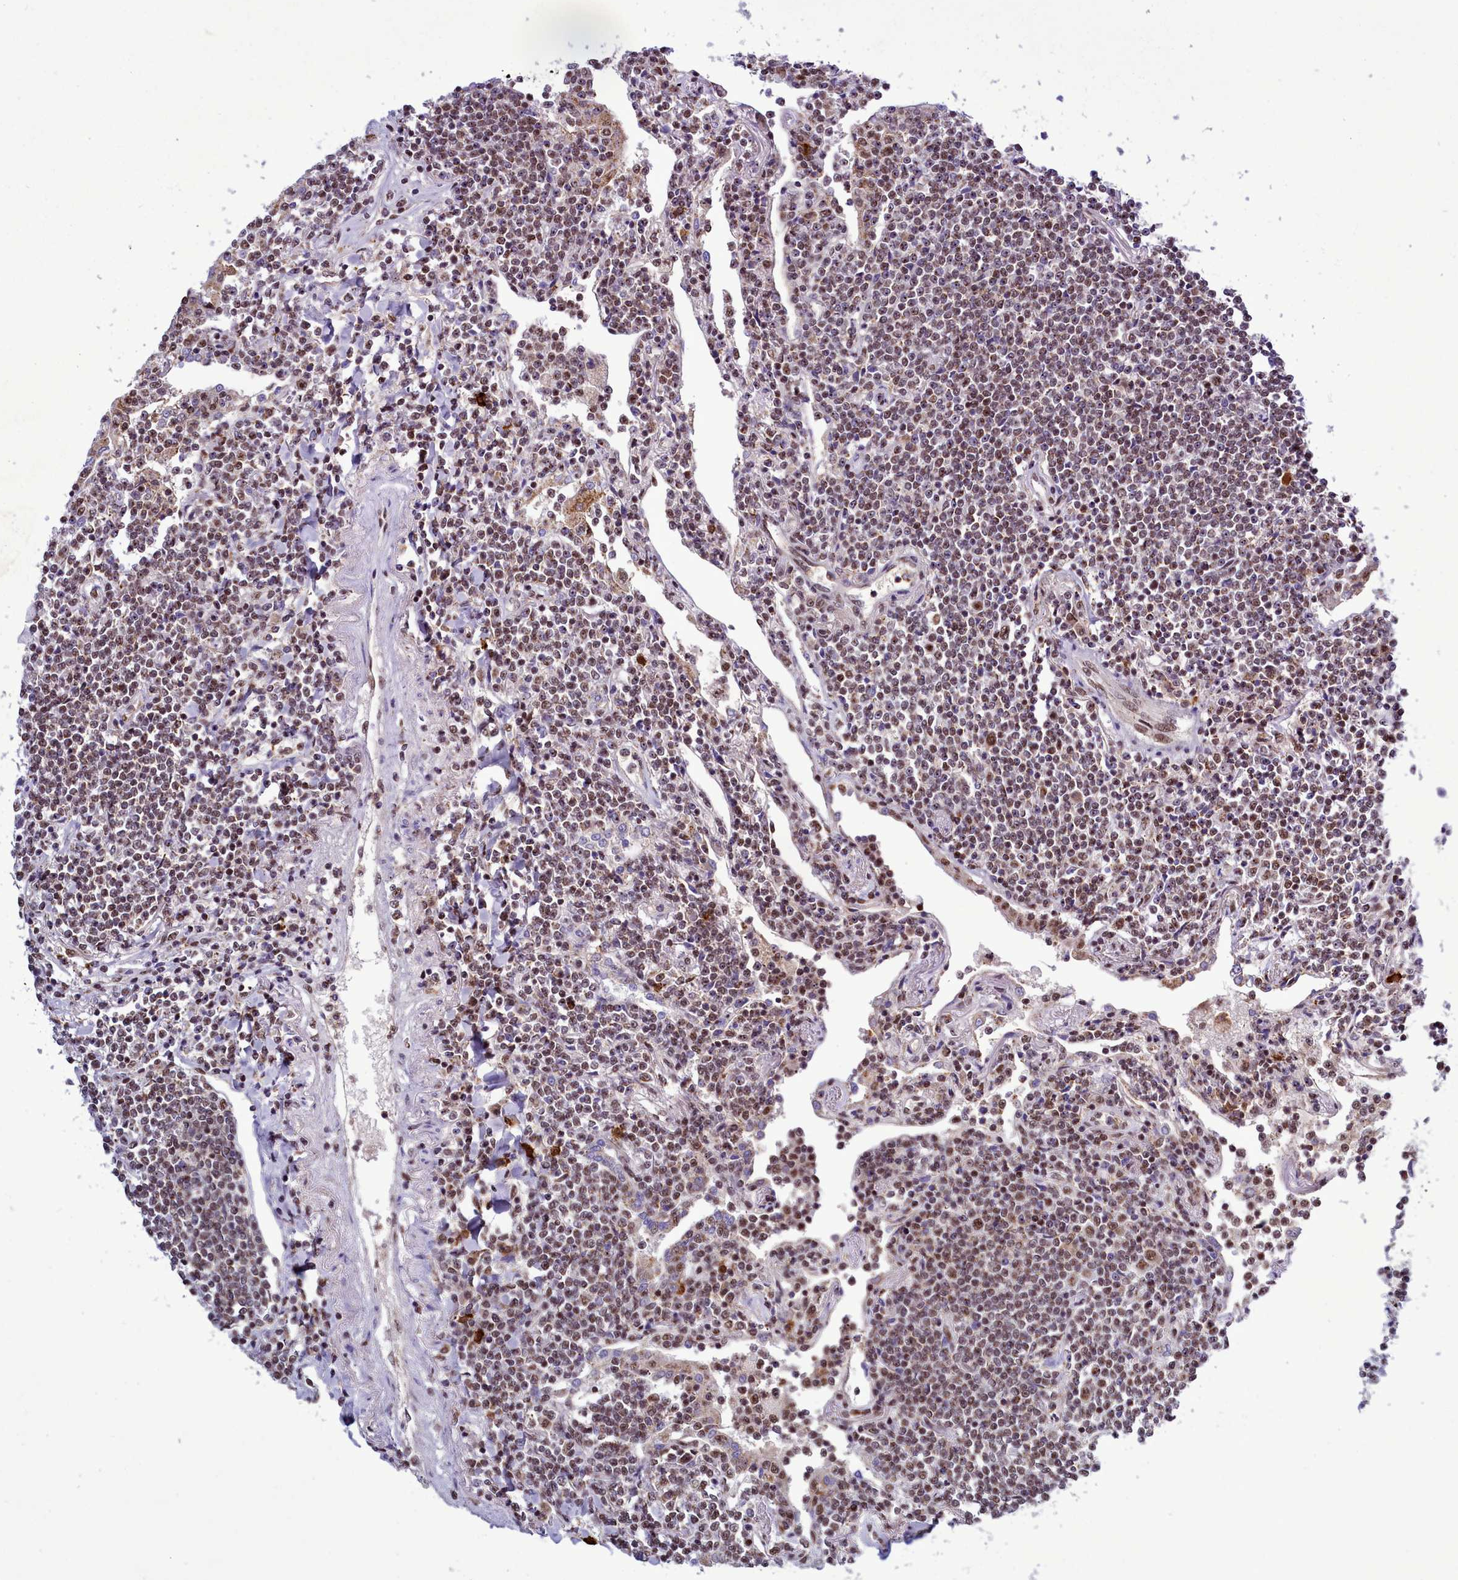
{"staining": {"intensity": "moderate", "quantity": ">75%", "location": "nuclear"}, "tissue": "lymphoma", "cell_type": "Tumor cells", "image_type": "cancer", "snomed": [{"axis": "morphology", "description": "Malignant lymphoma, non-Hodgkin's type, Low grade"}, {"axis": "topography", "description": "Lung"}], "caption": "DAB (3,3'-diaminobenzidine) immunohistochemical staining of lymphoma displays moderate nuclear protein expression in approximately >75% of tumor cells.", "gene": "POM121L2", "patient": {"sex": "female", "age": 71}}